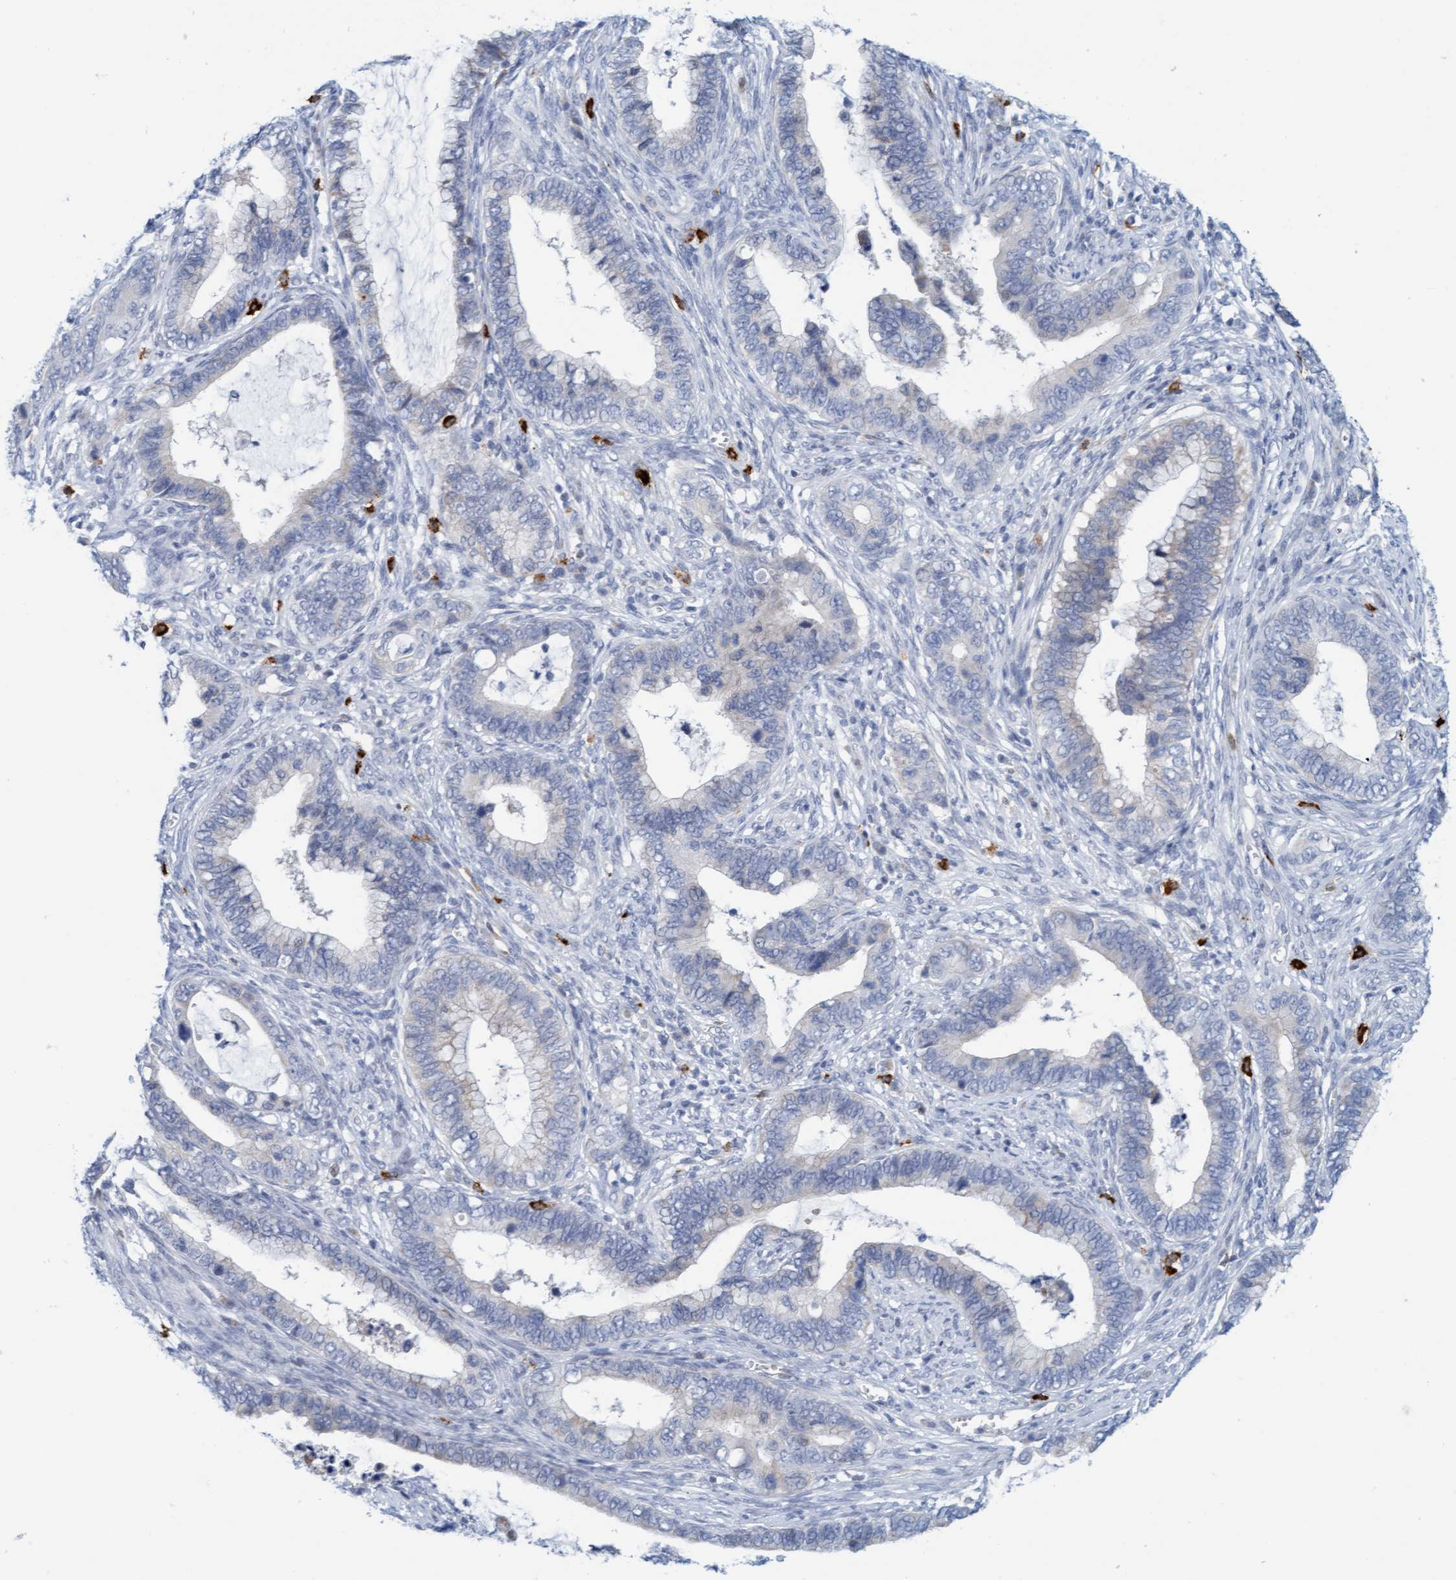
{"staining": {"intensity": "negative", "quantity": "none", "location": "none"}, "tissue": "cervical cancer", "cell_type": "Tumor cells", "image_type": "cancer", "snomed": [{"axis": "morphology", "description": "Adenocarcinoma, NOS"}, {"axis": "topography", "description": "Cervix"}], "caption": "Protein analysis of adenocarcinoma (cervical) shows no significant expression in tumor cells.", "gene": "CPA3", "patient": {"sex": "female", "age": 44}}